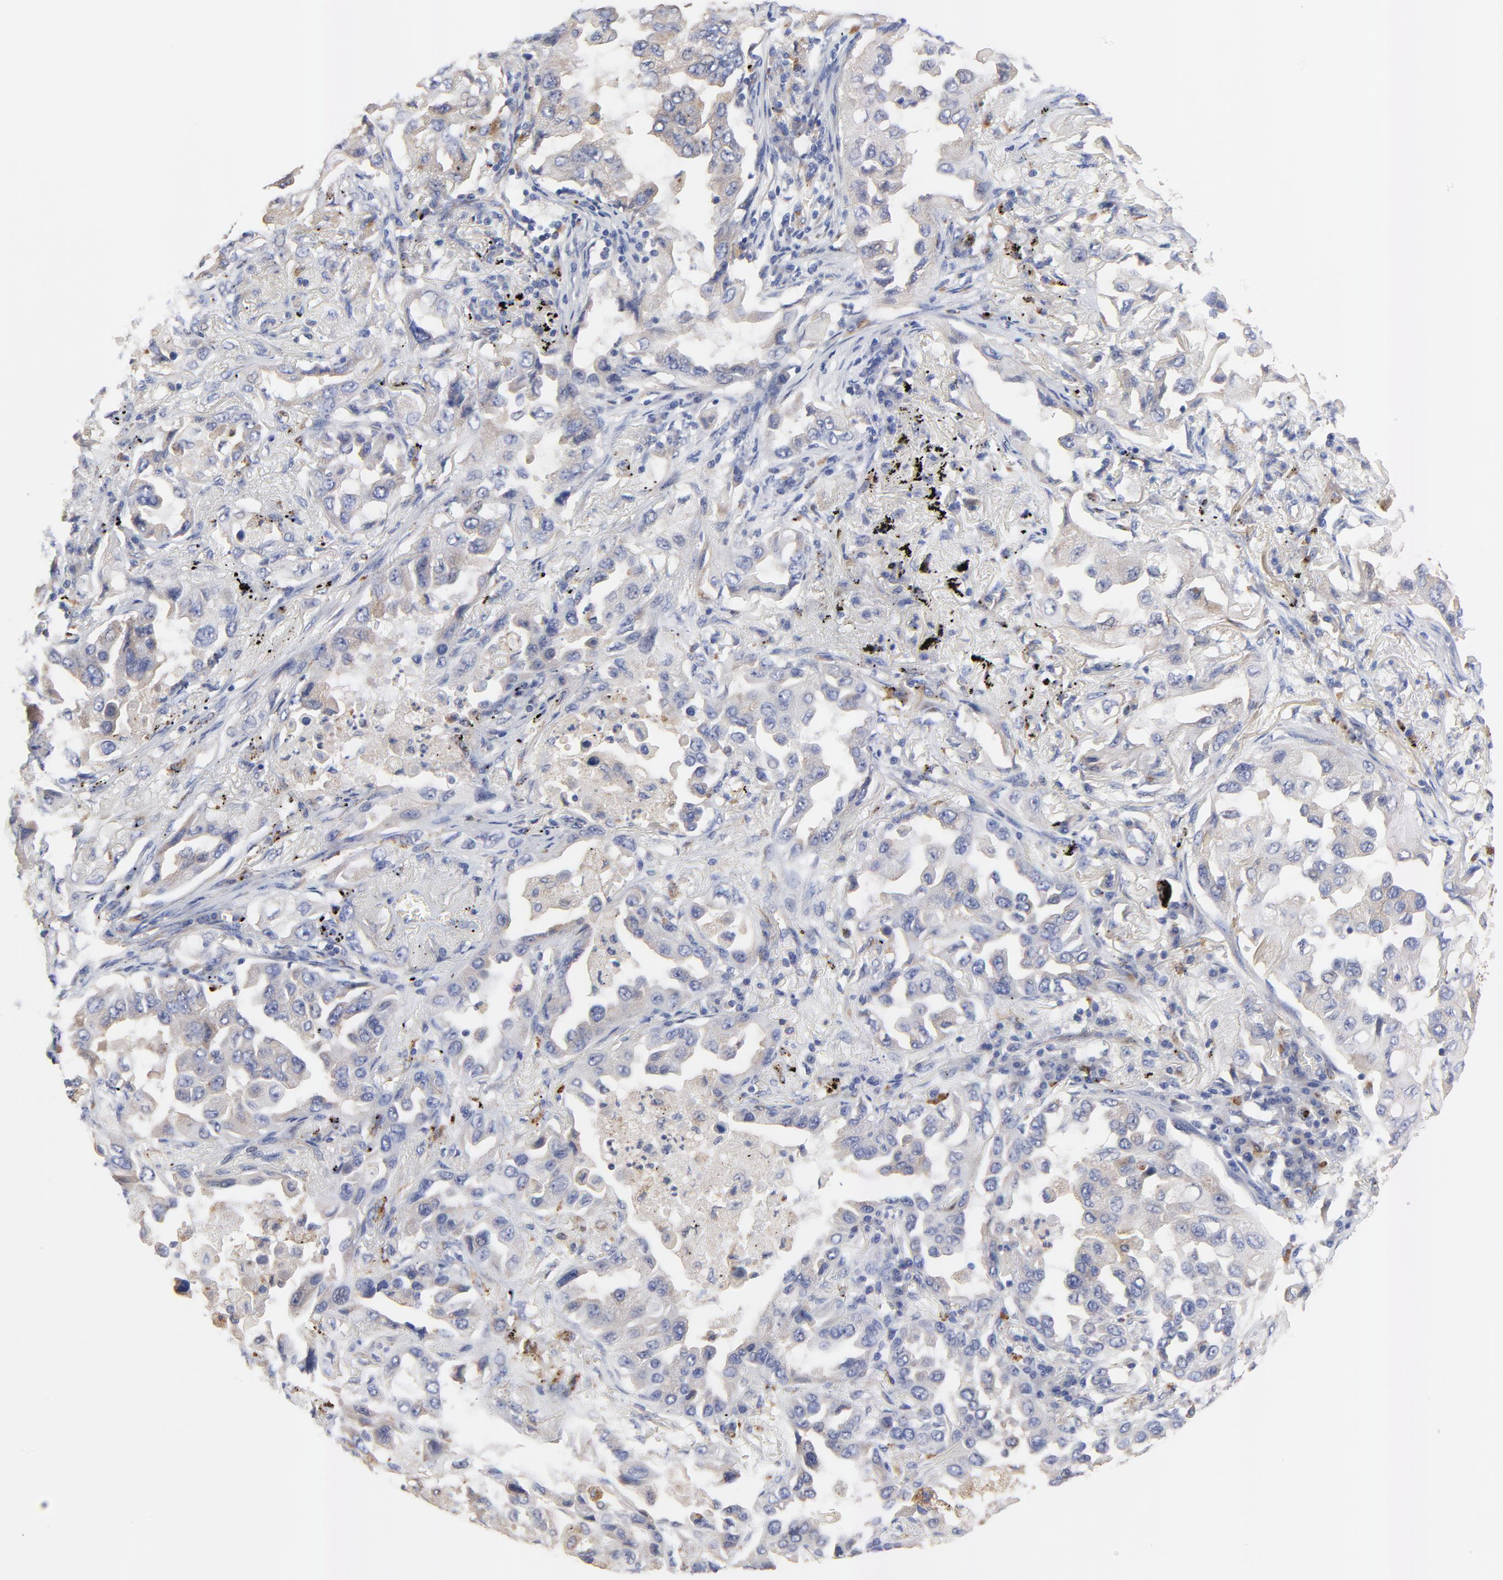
{"staining": {"intensity": "weak", "quantity": "25%-75%", "location": "cytoplasmic/membranous"}, "tissue": "lung cancer", "cell_type": "Tumor cells", "image_type": "cancer", "snomed": [{"axis": "morphology", "description": "Adenocarcinoma, NOS"}, {"axis": "topography", "description": "Lung"}], "caption": "High-magnification brightfield microscopy of lung cancer stained with DAB (brown) and counterstained with hematoxylin (blue). tumor cells exhibit weak cytoplasmic/membranous positivity is appreciated in approximately25%-75% of cells. (DAB (3,3'-diaminobenzidine) = brown stain, brightfield microscopy at high magnification).", "gene": "FBXL2", "patient": {"sex": "female", "age": 65}}